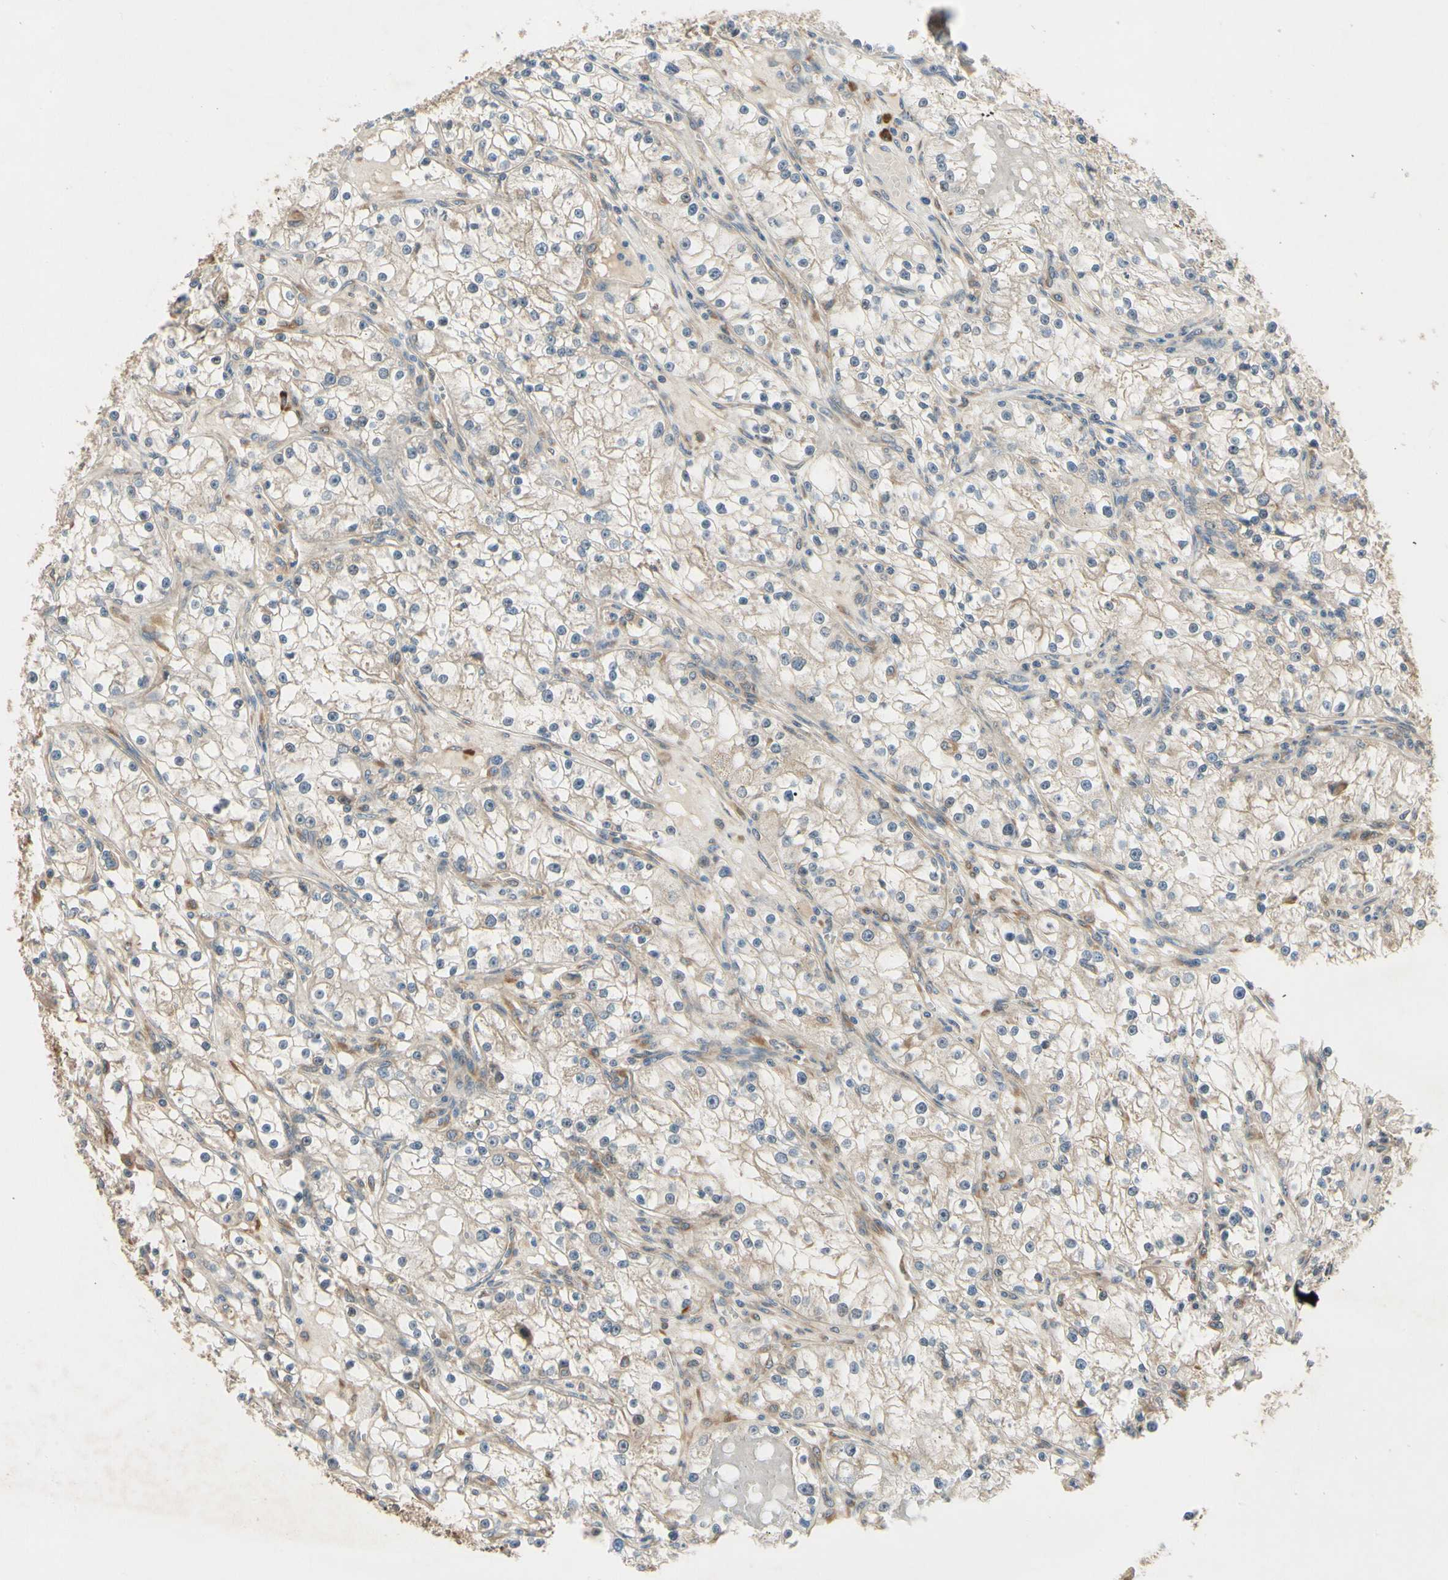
{"staining": {"intensity": "moderate", "quantity": ">75%", "location": "cytoplasmic/membranous"}, "tissue": "renal cancer", "cell_type": "Tumor cells", "image_type": "cancer", "snomed": [{"axis": "morphology", "description": "Adenocarcinoma, NOS"}, {"axis": "topography", "description": "Kidney"}], "caption": "Renal adenocarcinoma stained with a brown dye displays moderate cytoplasmic/membranous positive positivity in about >75% of tumor cells.", "gene": "NME1-NME2", "patient": {"sex": "male", "age": 56}}